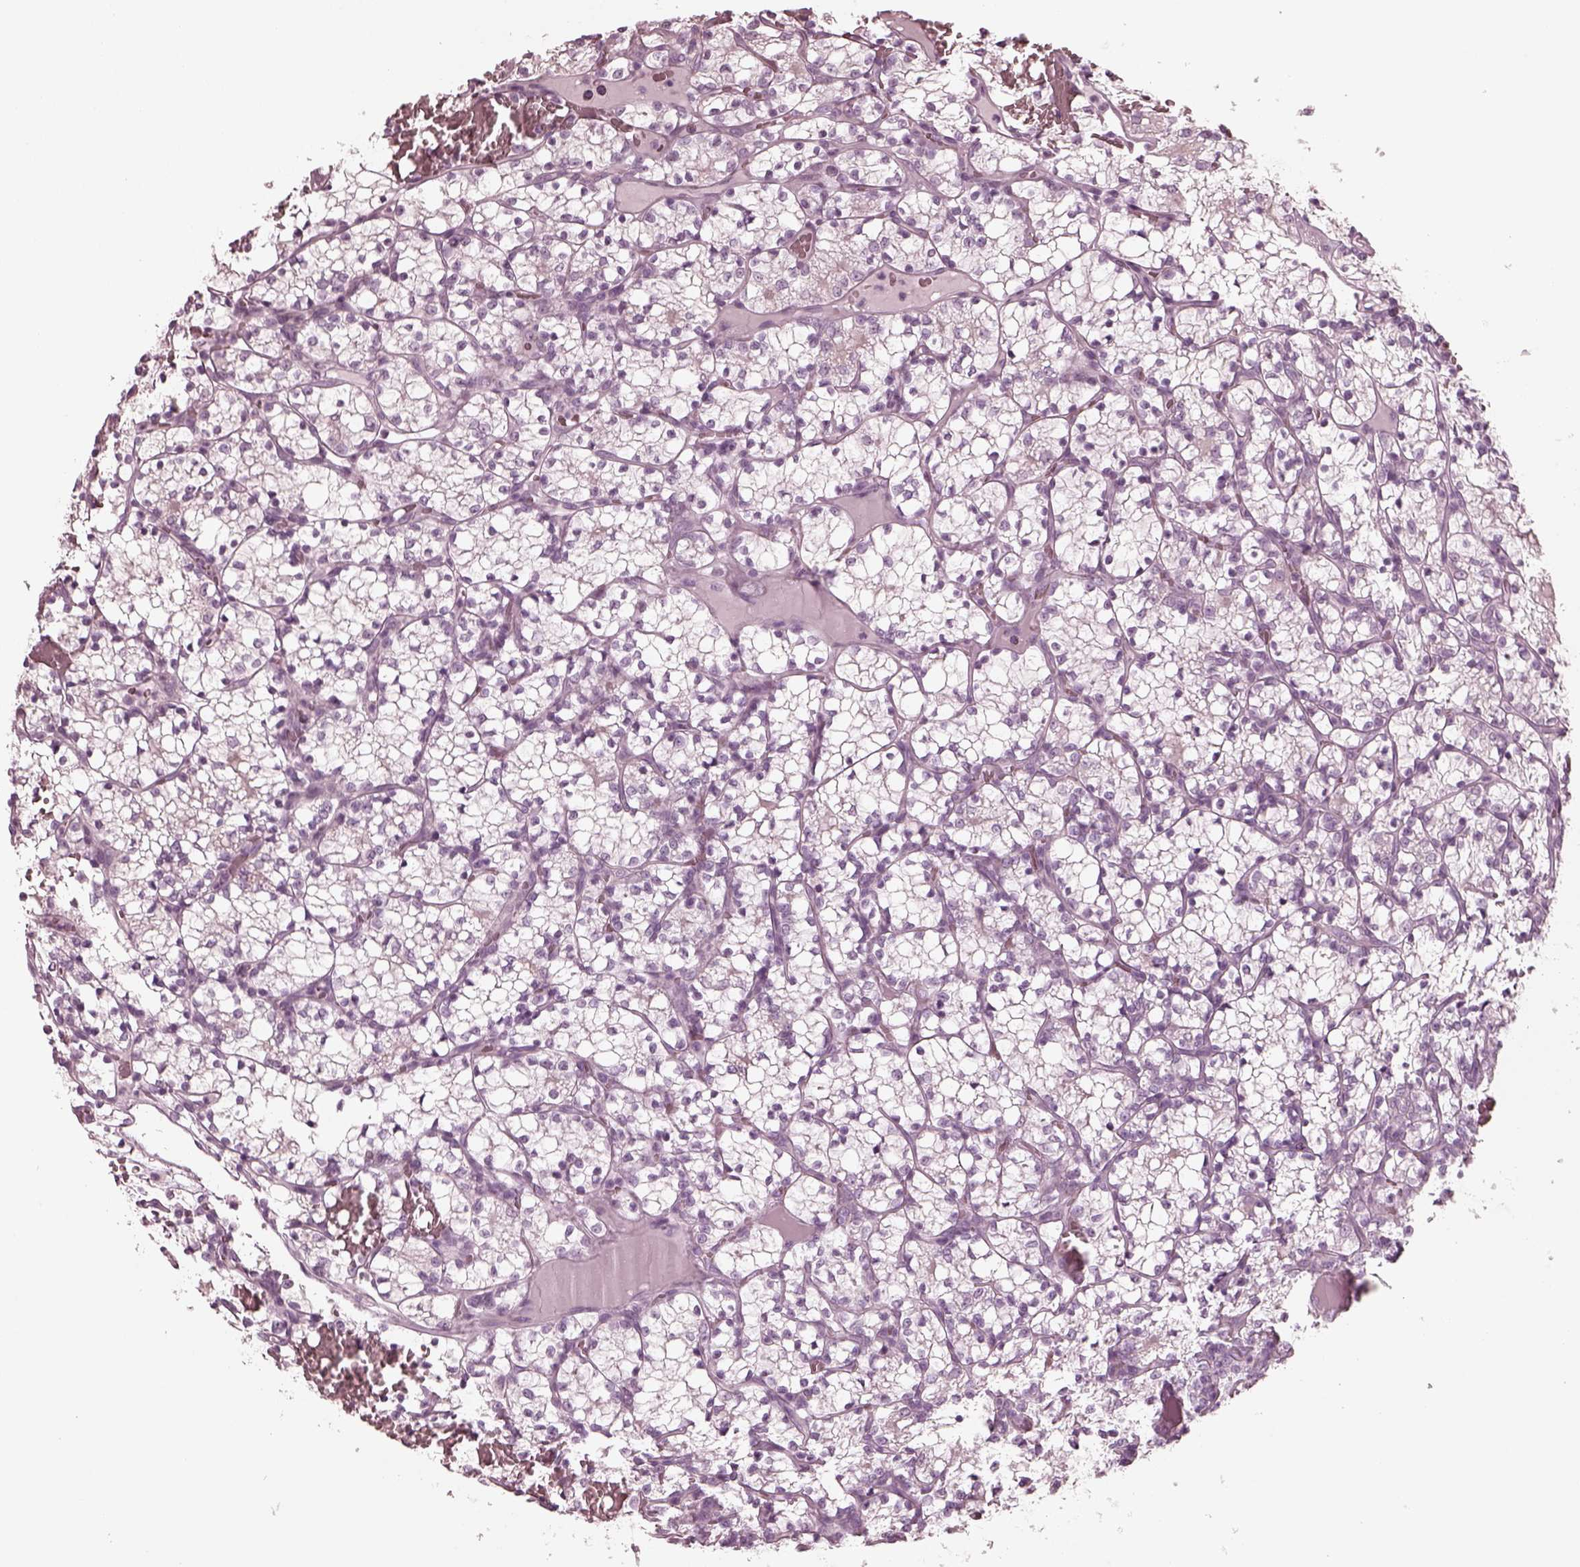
{"staining": {"intensity": "negative", "quantity": "none", "location": "none"}, "tissue": "renal cancer", "cell_type": "Tumor cells", "image_type": "cancer", "snomed": [{"axis": "morphology", "description": "Adenocarcinoma, NOS"}, {"axis": "topography", "description": "Kidney"}], "caption": "Immunohistochemistry (IHC) of adenocarcinoma (renal) displays no staining in tumor cells. (Immunohistochemistry, brightfield microscopy, high magnification).", "gene": "GRM6", "patient": {"sex": "female", "age": 69}}